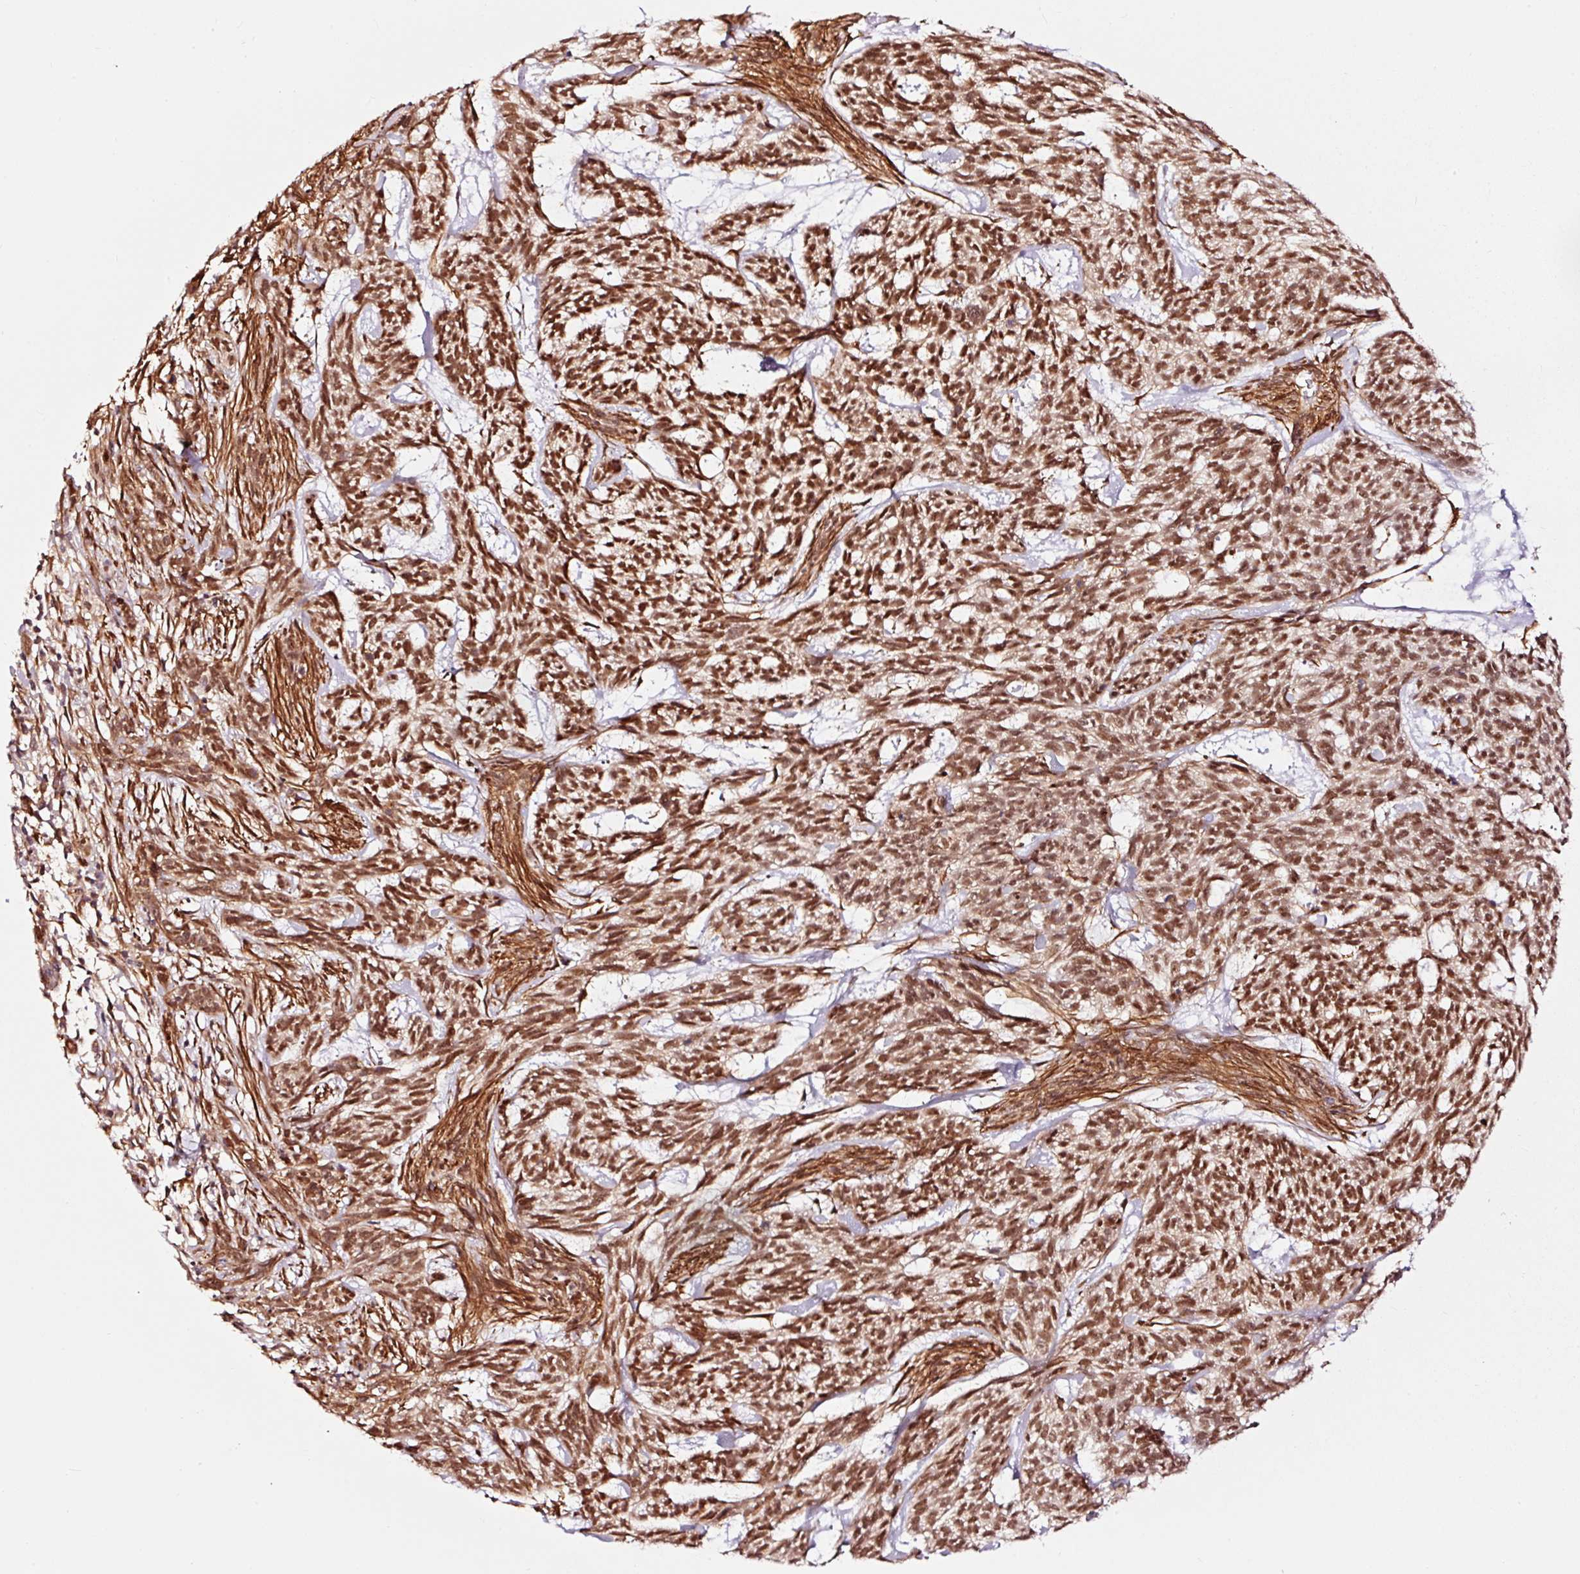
{"staining": {"intensity": "strong", "quantity": ">75%", "location": "nuclear"}, "tissue": "skin cancer", "cell_type": "Tumor cells", "image_type": "cancer", "snomed": [{"axis": "morphology", "description": "Basal cell carcinoma"}, {"axis": "topography", "description": "Skin"}], "caption": "DAB (3,3'-diaminobenzidine) immunohistochemical staining of skin cancer (basal cell carcinoma) demonstrates strong nuclear protein staining in approximately >75% of tumor cells.", "gene": "TPM1", "patient": {"sex": "female", "age": 93}}